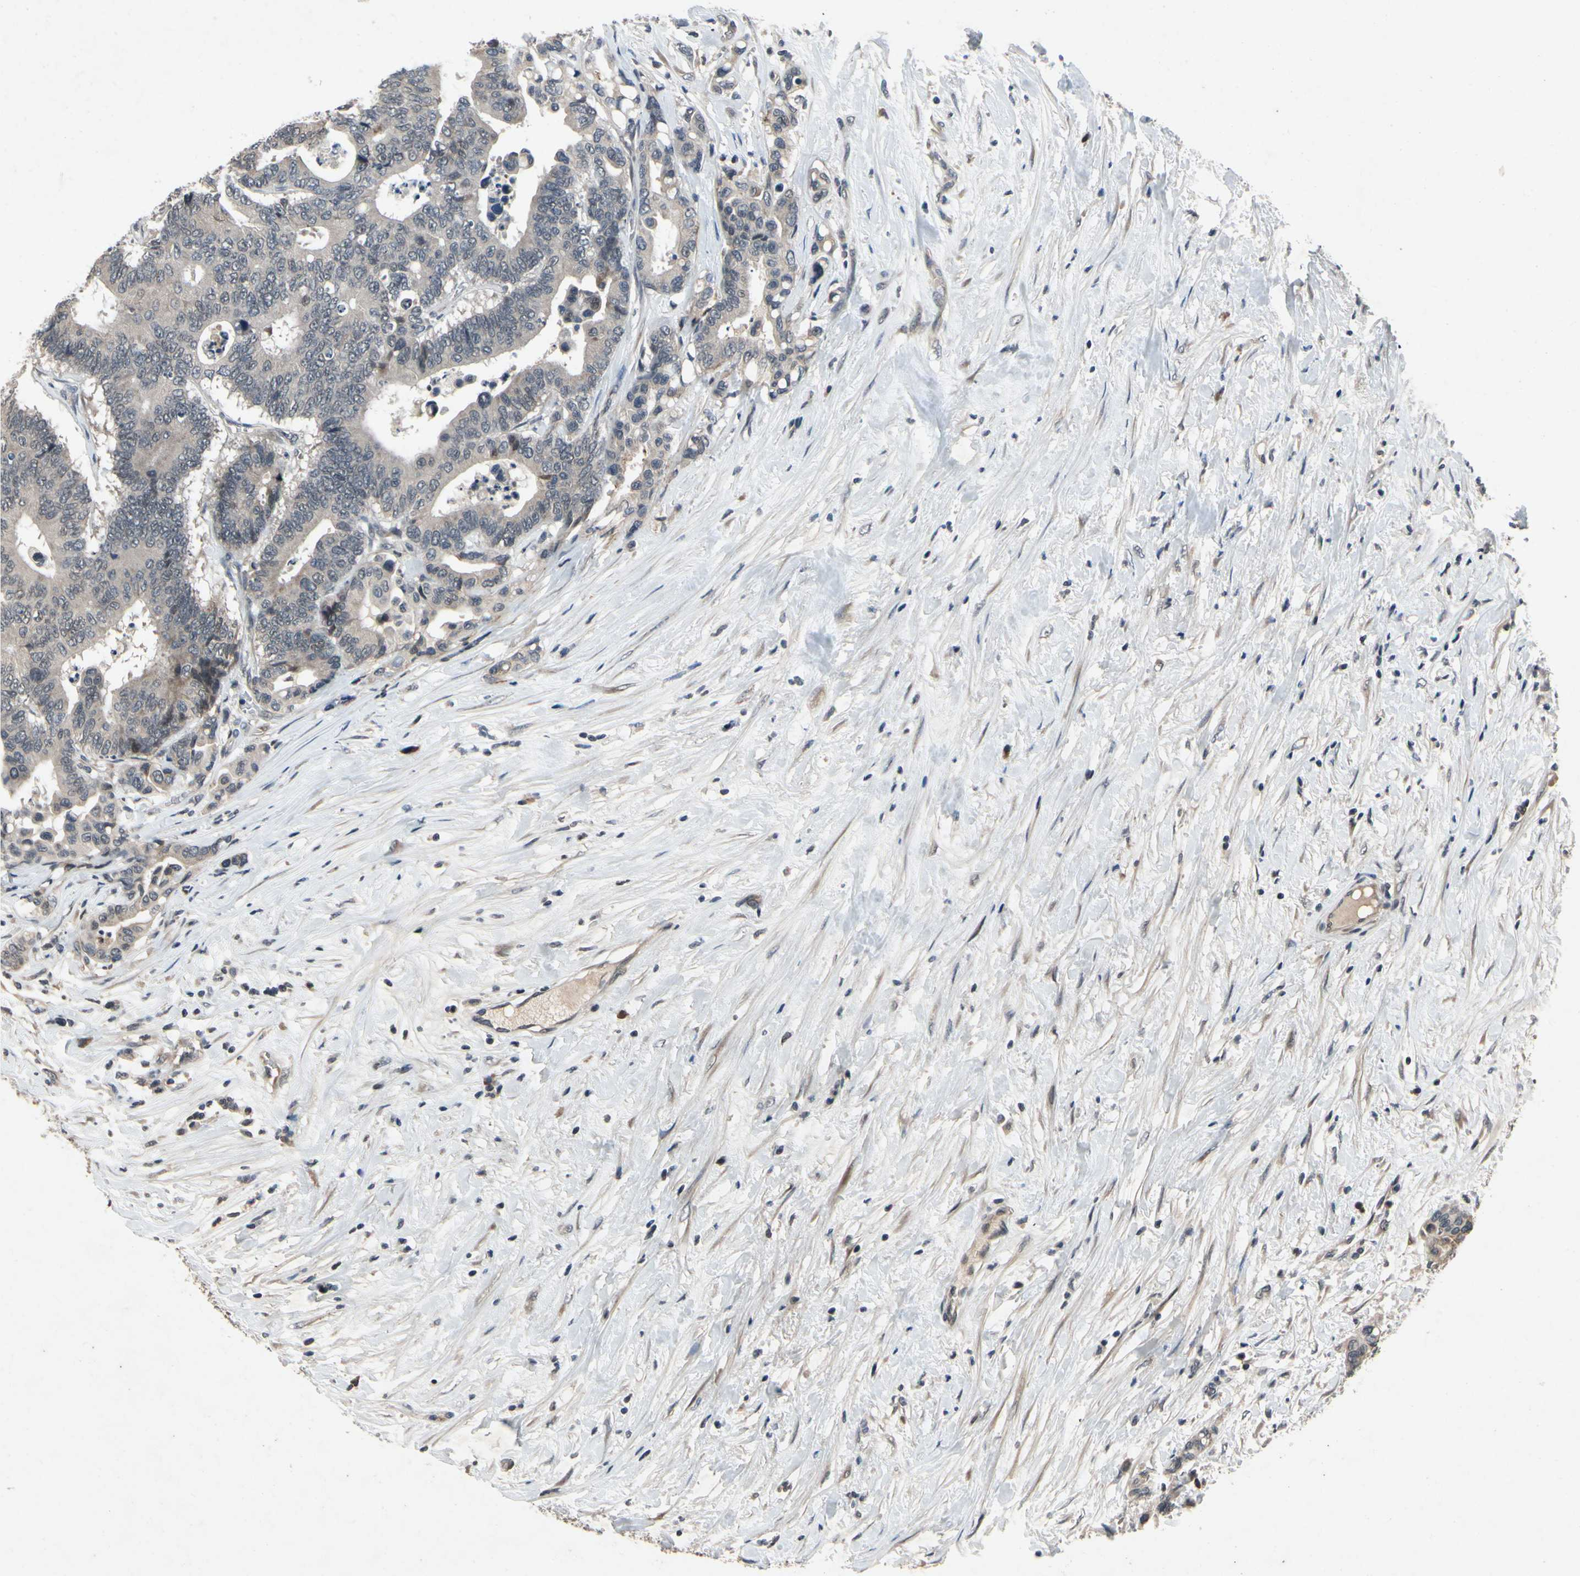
{"staining": {"intensity": "weak", "quantity": "25%-75%", "location": "cytoplasmic/membranous"}, "tissue": "colorectal cancer", "cell_type": "Tumor cells", "image_type": "cancer", "snomed": [{"axis": "morphology", "description": "Normal tissue, NOS"}, {"axis": "morphology", "description": "Adenocarcinoma, NOS"}, {"axis": "topography", "description": "Colon"}], "caption": "This photomicrograph displays colorectal cancer (adenocarcinoma) stained with IHC to label a protein in brown. The cytoplasmic/membranous of tumor cells show weak positivity for the protein. Nuclei are counter-stained blue.", "gene": "DPY19L3", "patient": {"sex": "male", "age": 82}}